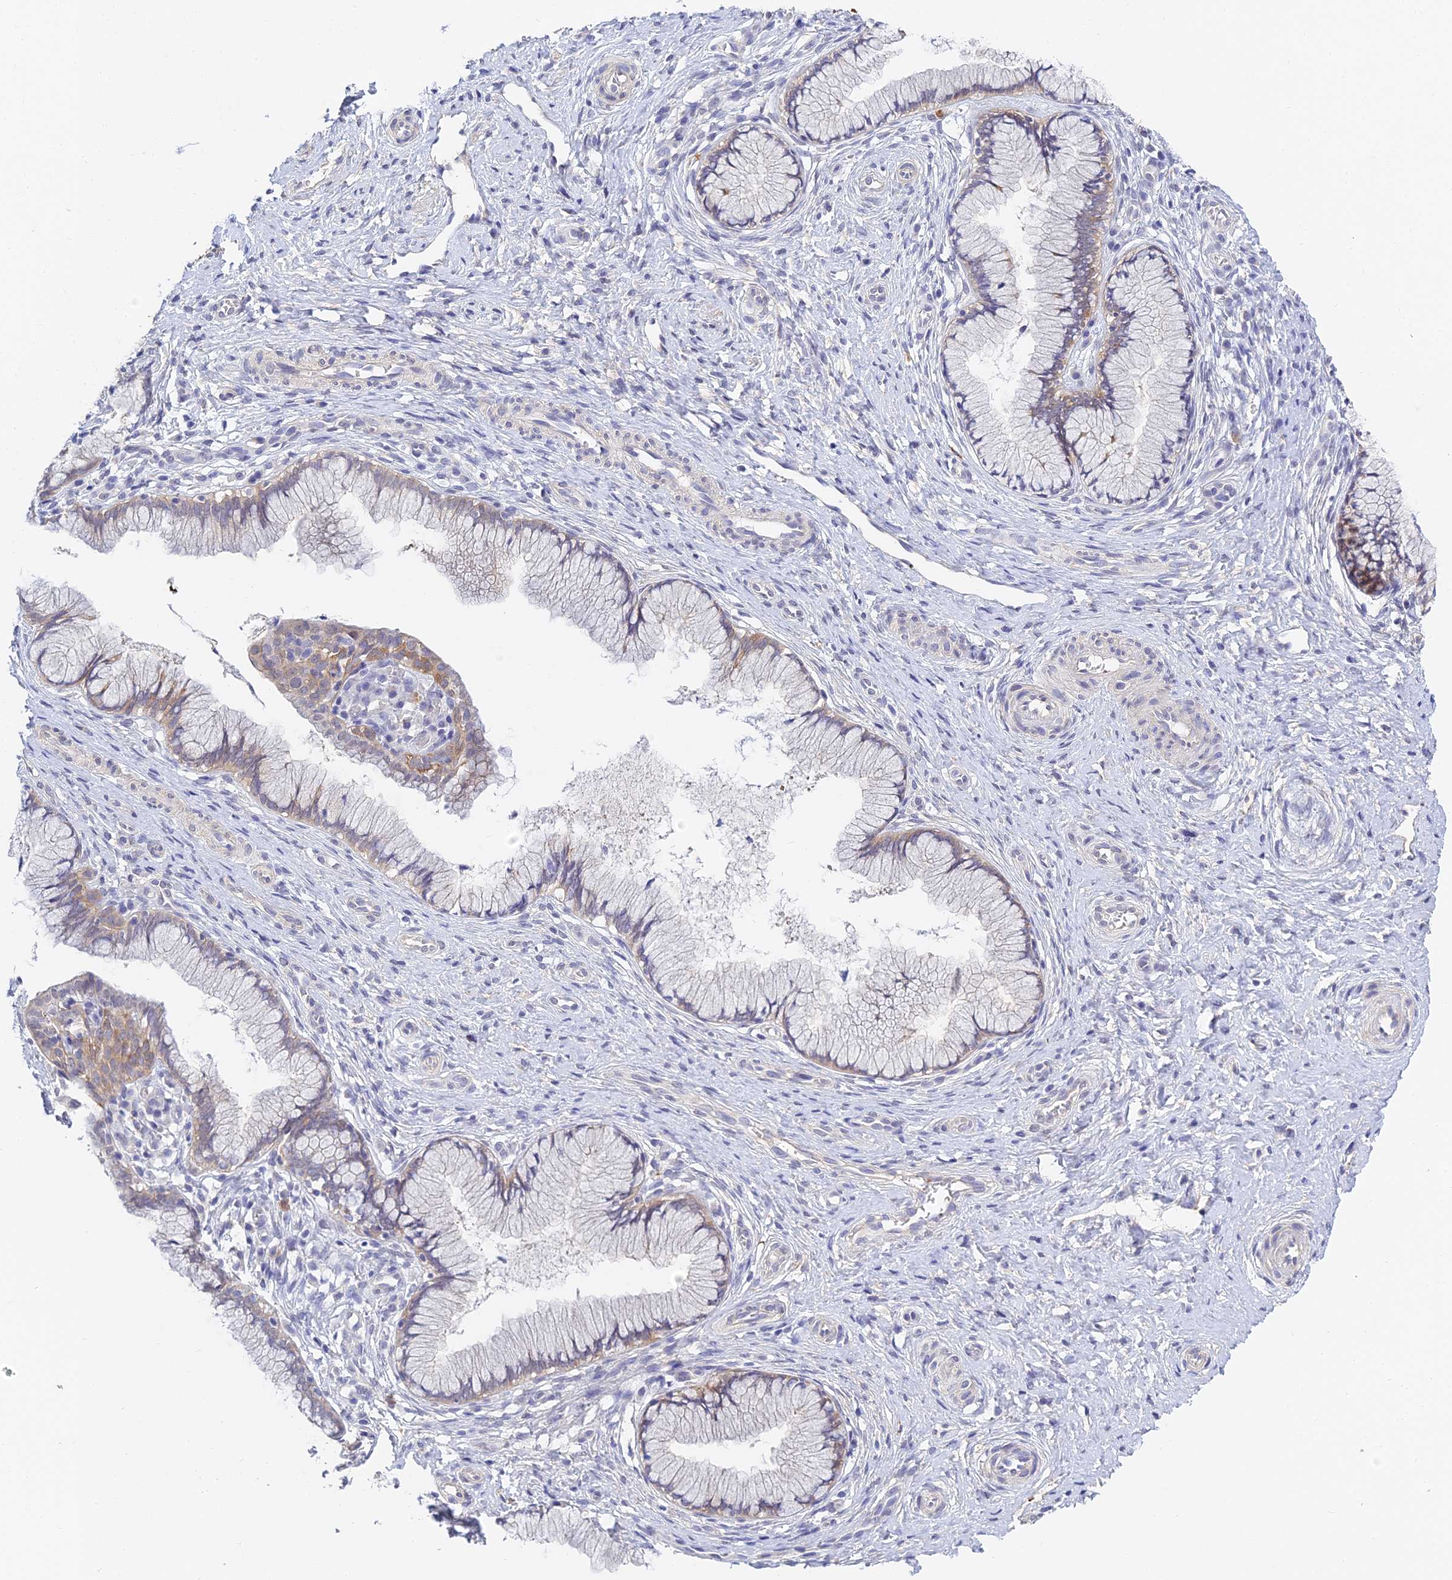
{"staining": {"intensity": "weak", "quantity": "<25%", "location": "cytoplasmic/membranous"}, "tissue": "cervix", "cell_type": "Glandular cells", "image_type": "normal", "snomed": [{"axis": "morphology", "description": "Normal tissue, NOS"}, {"axis": "topography", "description": "Cervix"}], "caption": "IHC histopathology image of benign cervix: human cervix stained with DAB (3,3'-diaminobenzidine) demonstrates no significant protein staining in glandular cells. (DAB immunohistochemistry, high magnification).", "gene": "HOXB1", "patient": {"sex": "female", "age": 36}}